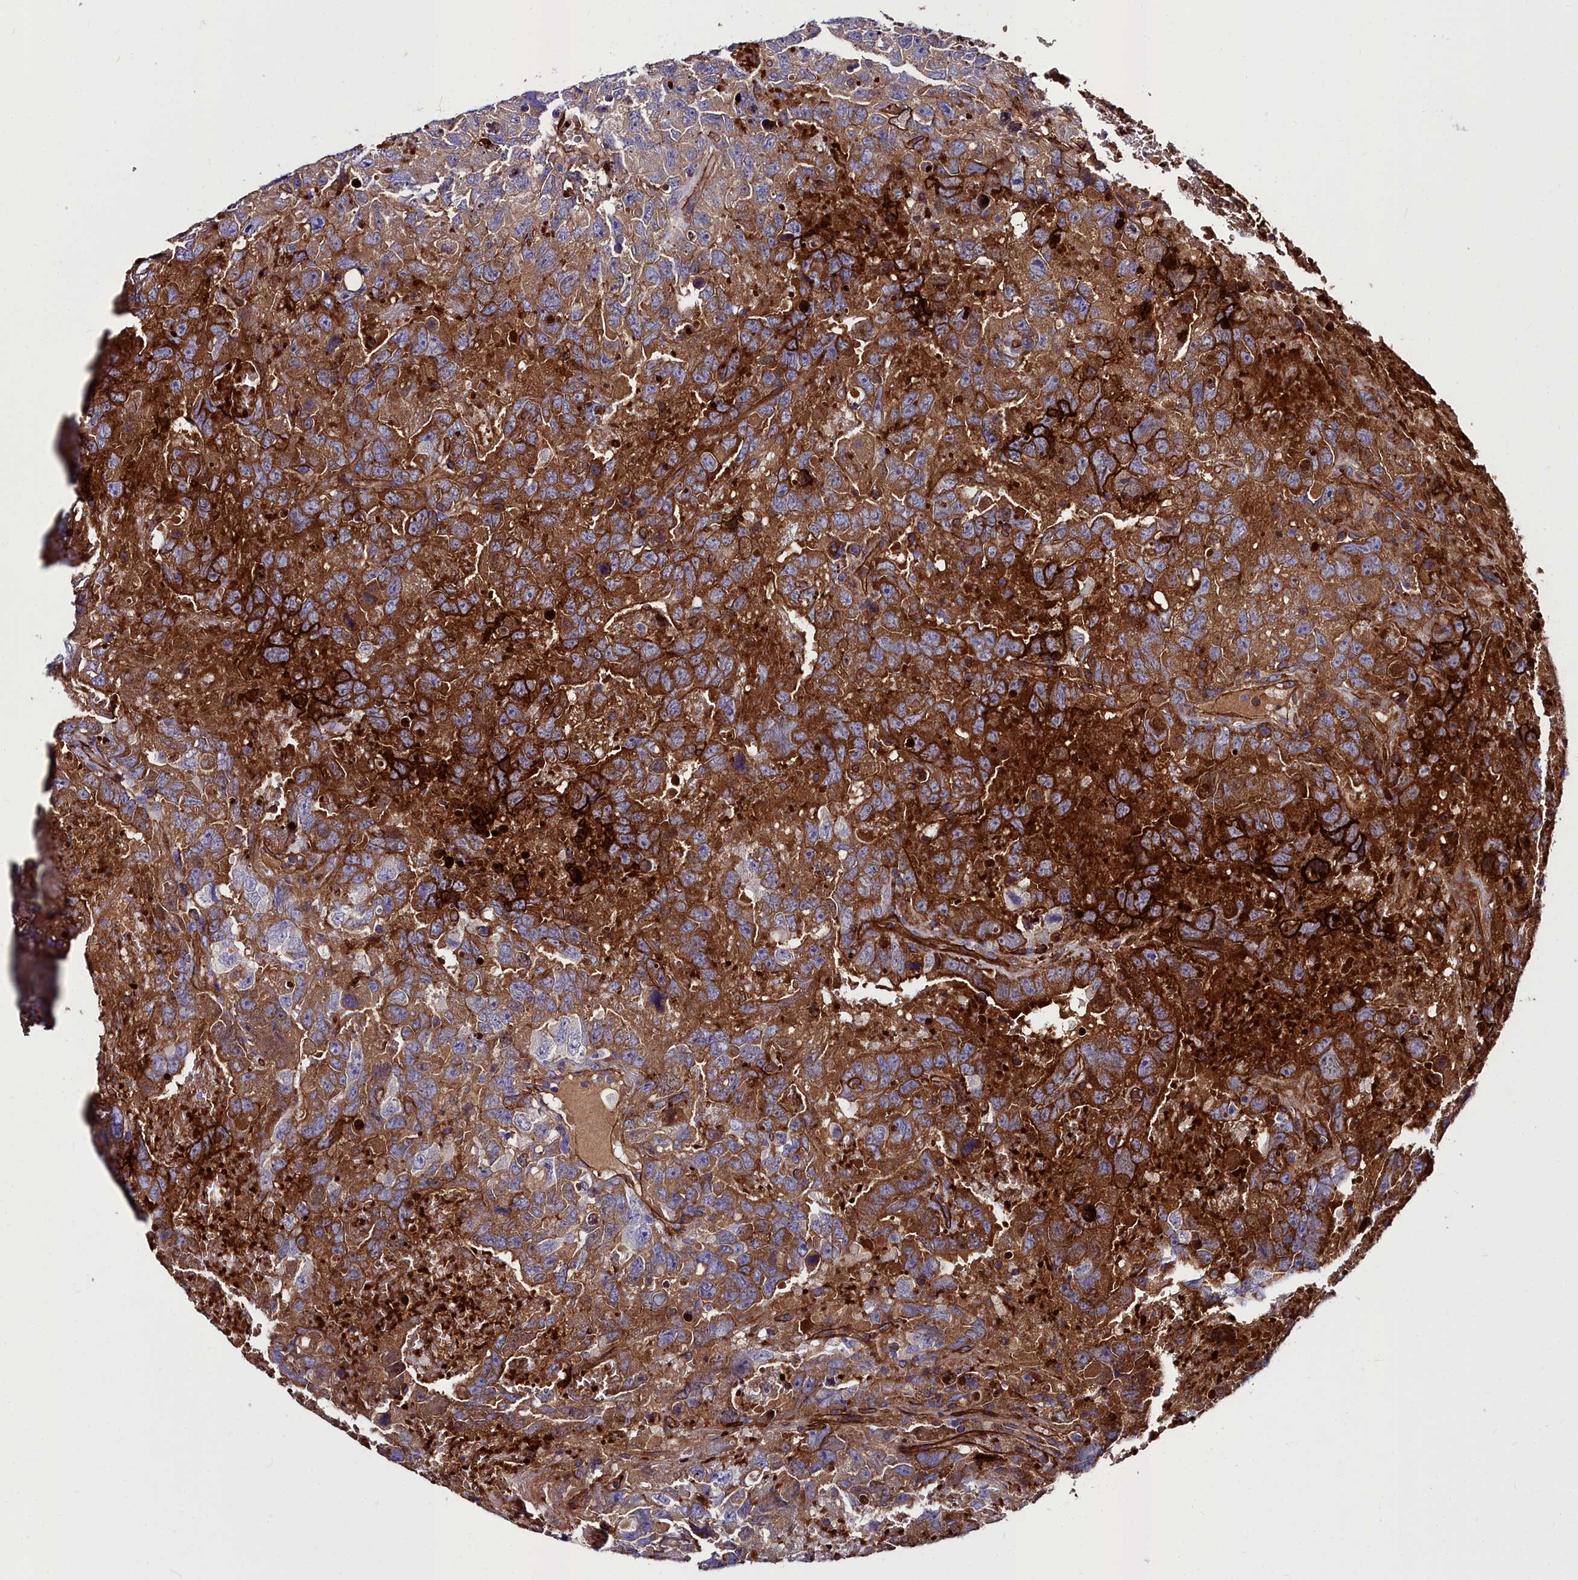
{"staining": {"intensity": "strong", "quantity": "25%-75%", "location": "cytoplasmic/membranous"}, "tissue": "testis cancer", "cell_type": "Tumor cells", "image_type": "cancer", "snomed": [{"axis": "morphology", "description": "Carcinoma, Embryonal, NOS"}, {"axis": "topography", "description": "Testis"}], "caption": "Immunohistochemistry photomicrograph of embryonal carcinoma (testis) stained for a protein (brown), which reveals high levels of strong cytoplasmic/membranous expression in approximately 25%-75% of tumor cells.", "gene": "CYP4F11", "patient": {"sex": "male", "age": 45}}